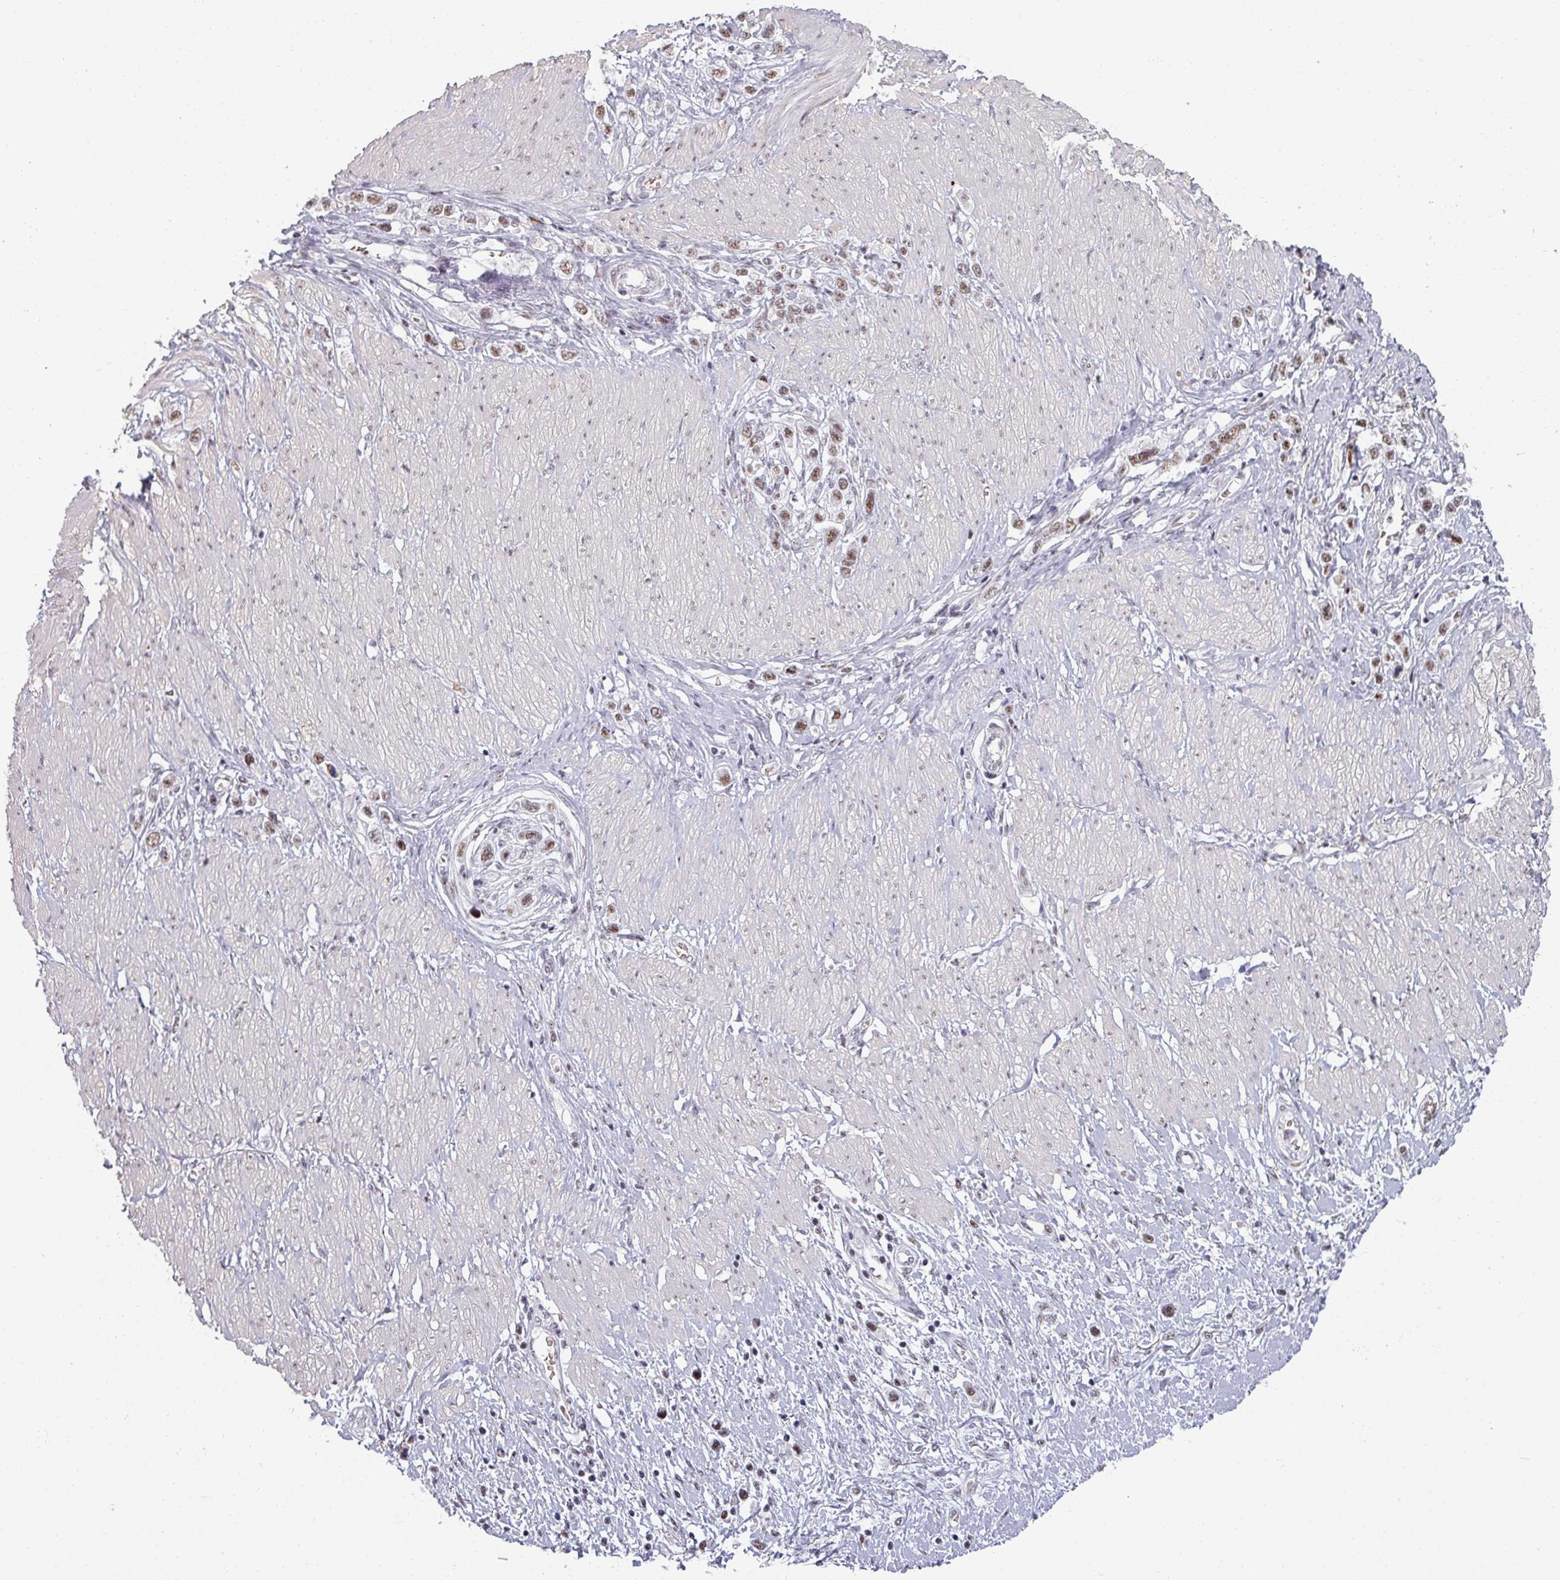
{"staining": {"intensity": "moderate", "quantity": ">75%", "location": "nuclear"}, "tissue": "stomach cancer", "cell_type": "Tumor cells", "image_type": "cancer", "snomed": [{"axis": "morphology", "description": "Normal tissue, NOS"}, {"axis": "morphology", "description": "Adenocarcinoma, NOS"}, {"axis": "topography", "description": "Stomach, upper"}, {"axis": "topography", "description": "Stomach"}], "caption": "A brown stain shows moderate nuclear positivity of a protein in stomach cancer (adenocarcinoma) tumor cells.", "gene": "NCOR1", "patient": {"sex": "female", "age": 65}}